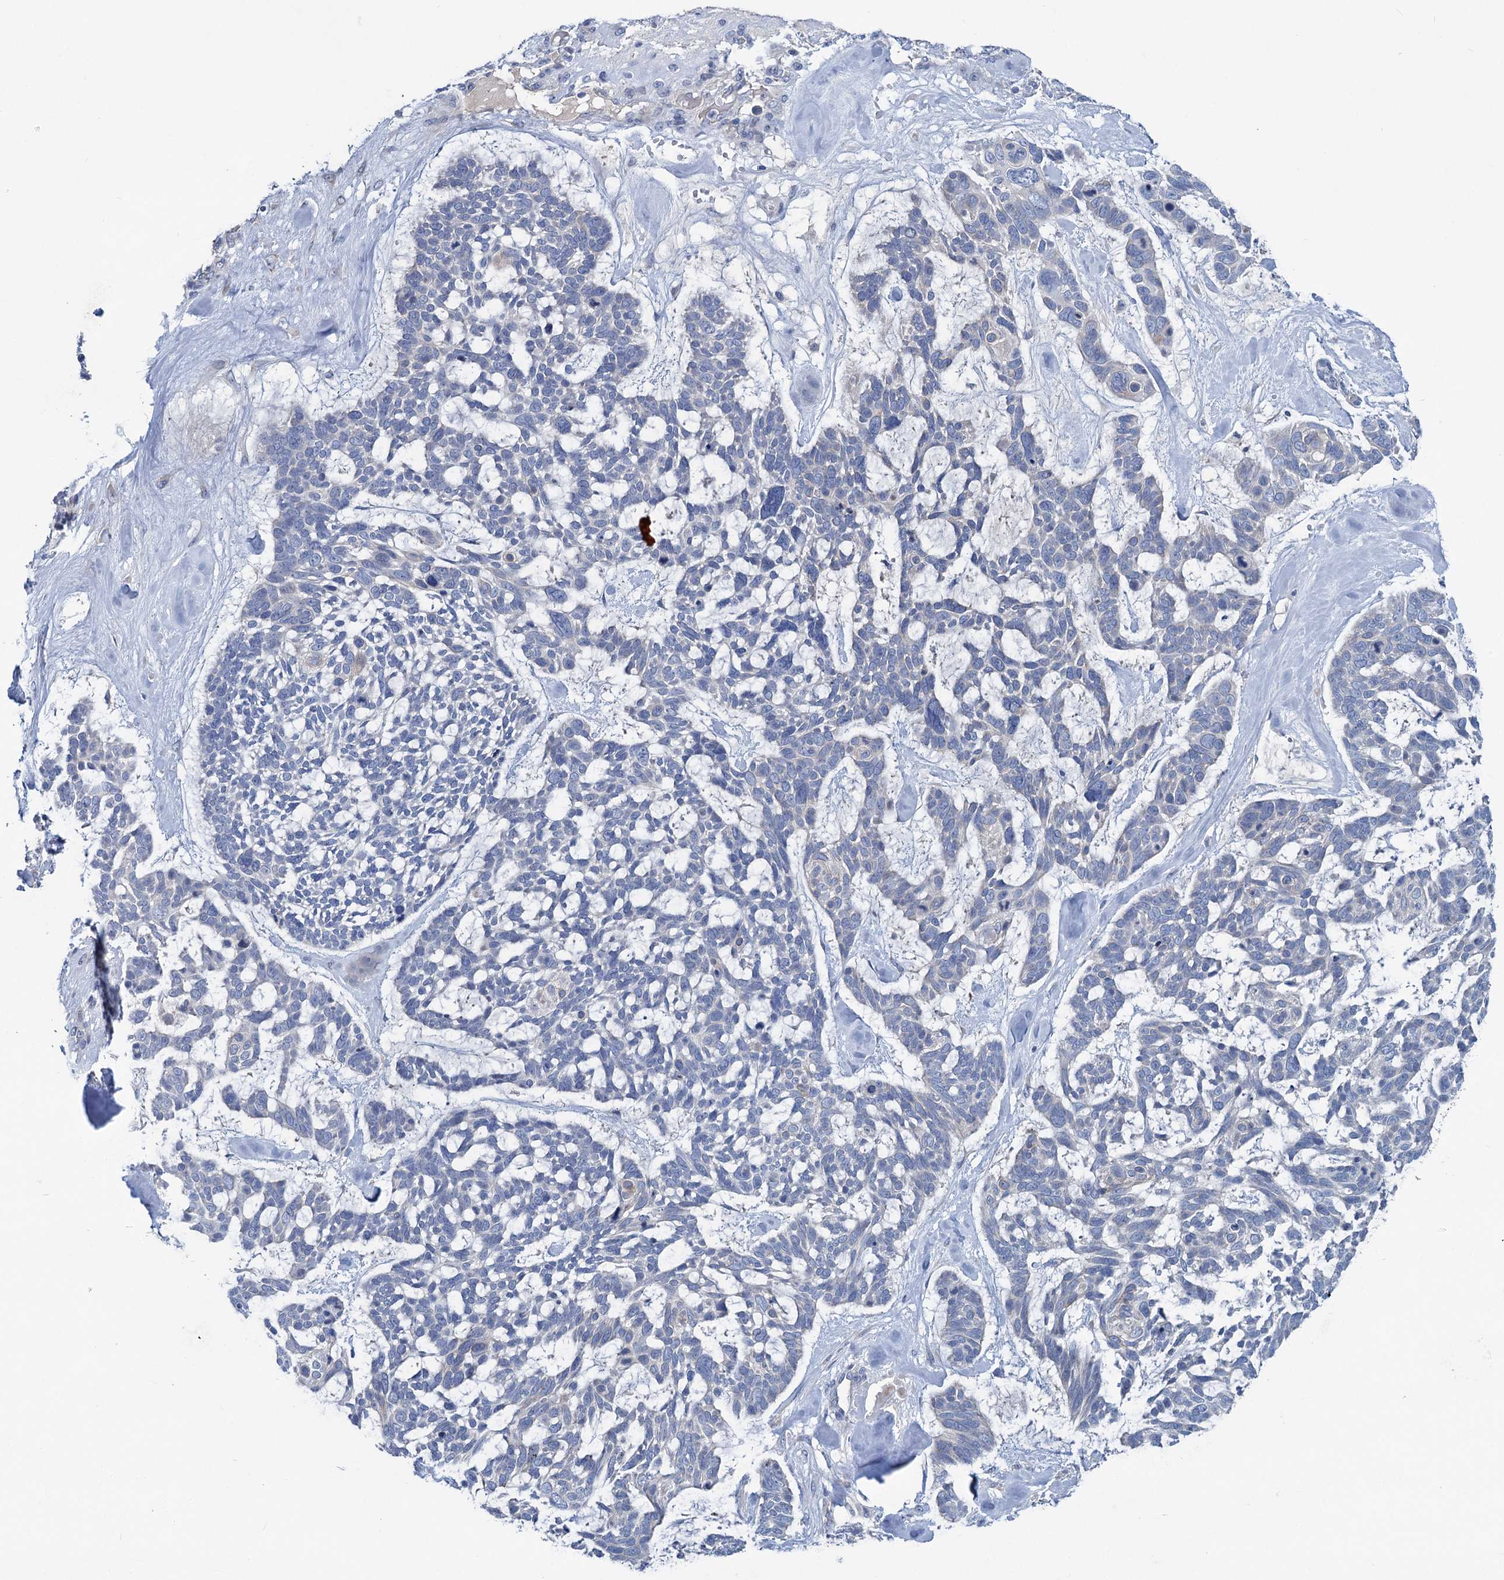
{"staining": {"intensity": "negative", "quantity": "none", "location": "none"}, "tissue": "skin cancer", "cell_type": "Tumor cells", "image_type": "cancer", "snomed": [{"axis": "morphology", "description": "Basal cell carcinoma"}, {"axis": "topography", "description": "Skin"}], "caption": "High power microscopy image of an immunohistochemistry photomicrograph of skin basal cell carcinoma, revealing no significant staining in tumor cells.", "gene": "CHDH", "patient": {"sex": "male", "age": 88}}